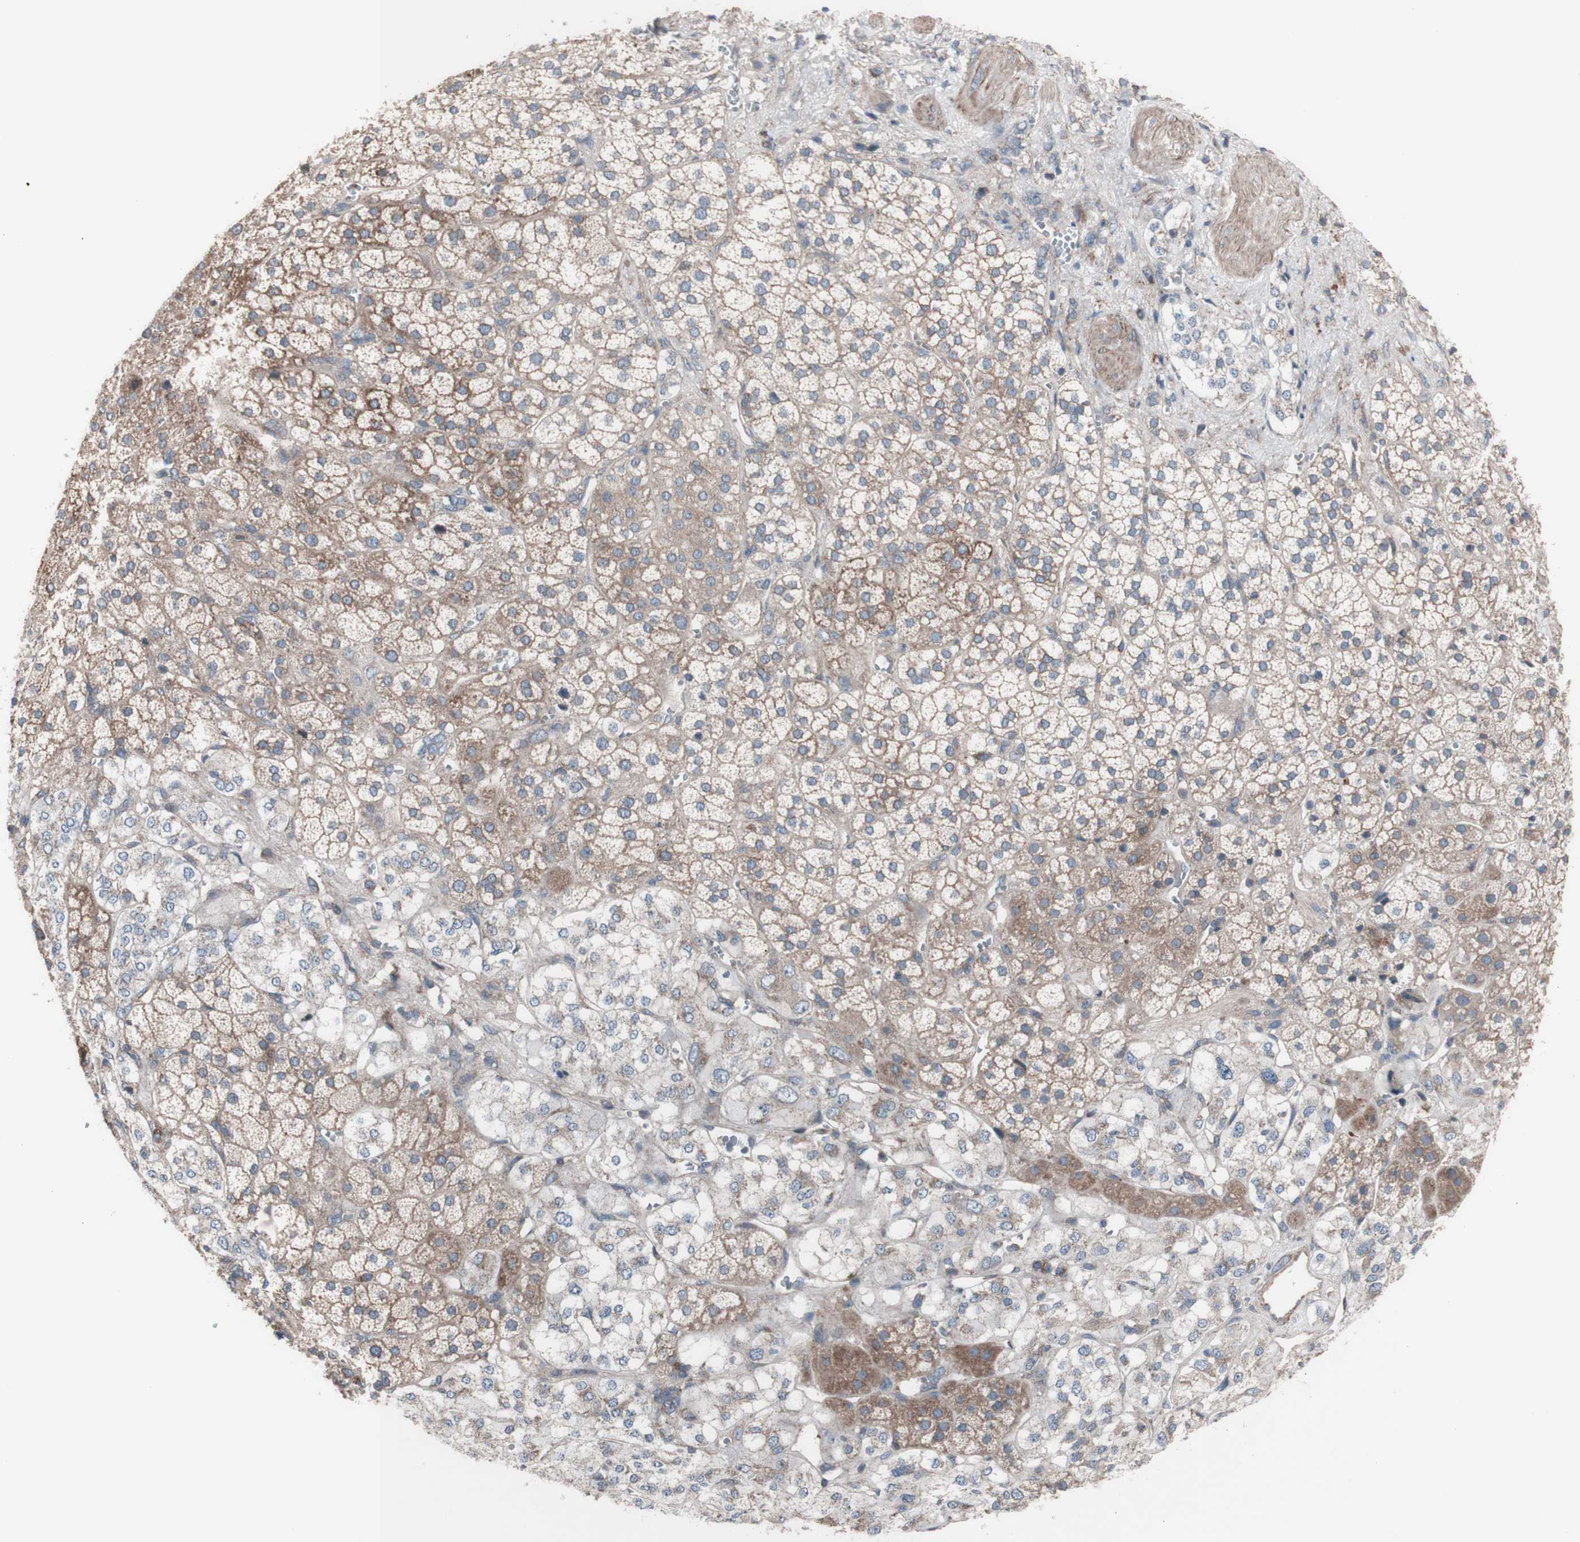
{"staining": {"intensity": "strong", "quantity": ">75%", "location": "cytoplasmic/membranous"}, "tissue": "adrenal gland", "cell_type": "Glandular cells", "image_type": "normal", "snomed": [{"axis": "morphology", "description": "Normal tissue, NOS"}, {"axis": "topography", "description": "Adrenal gland"}], "caption": "This histopathology image displays IHC staining of normal adrenal gland, with high strong cytoplasmic/membranous positivity in about >75% of glandular cells.", "gene": "COPB1", "patient": {"sex": "male", "age": 56}}